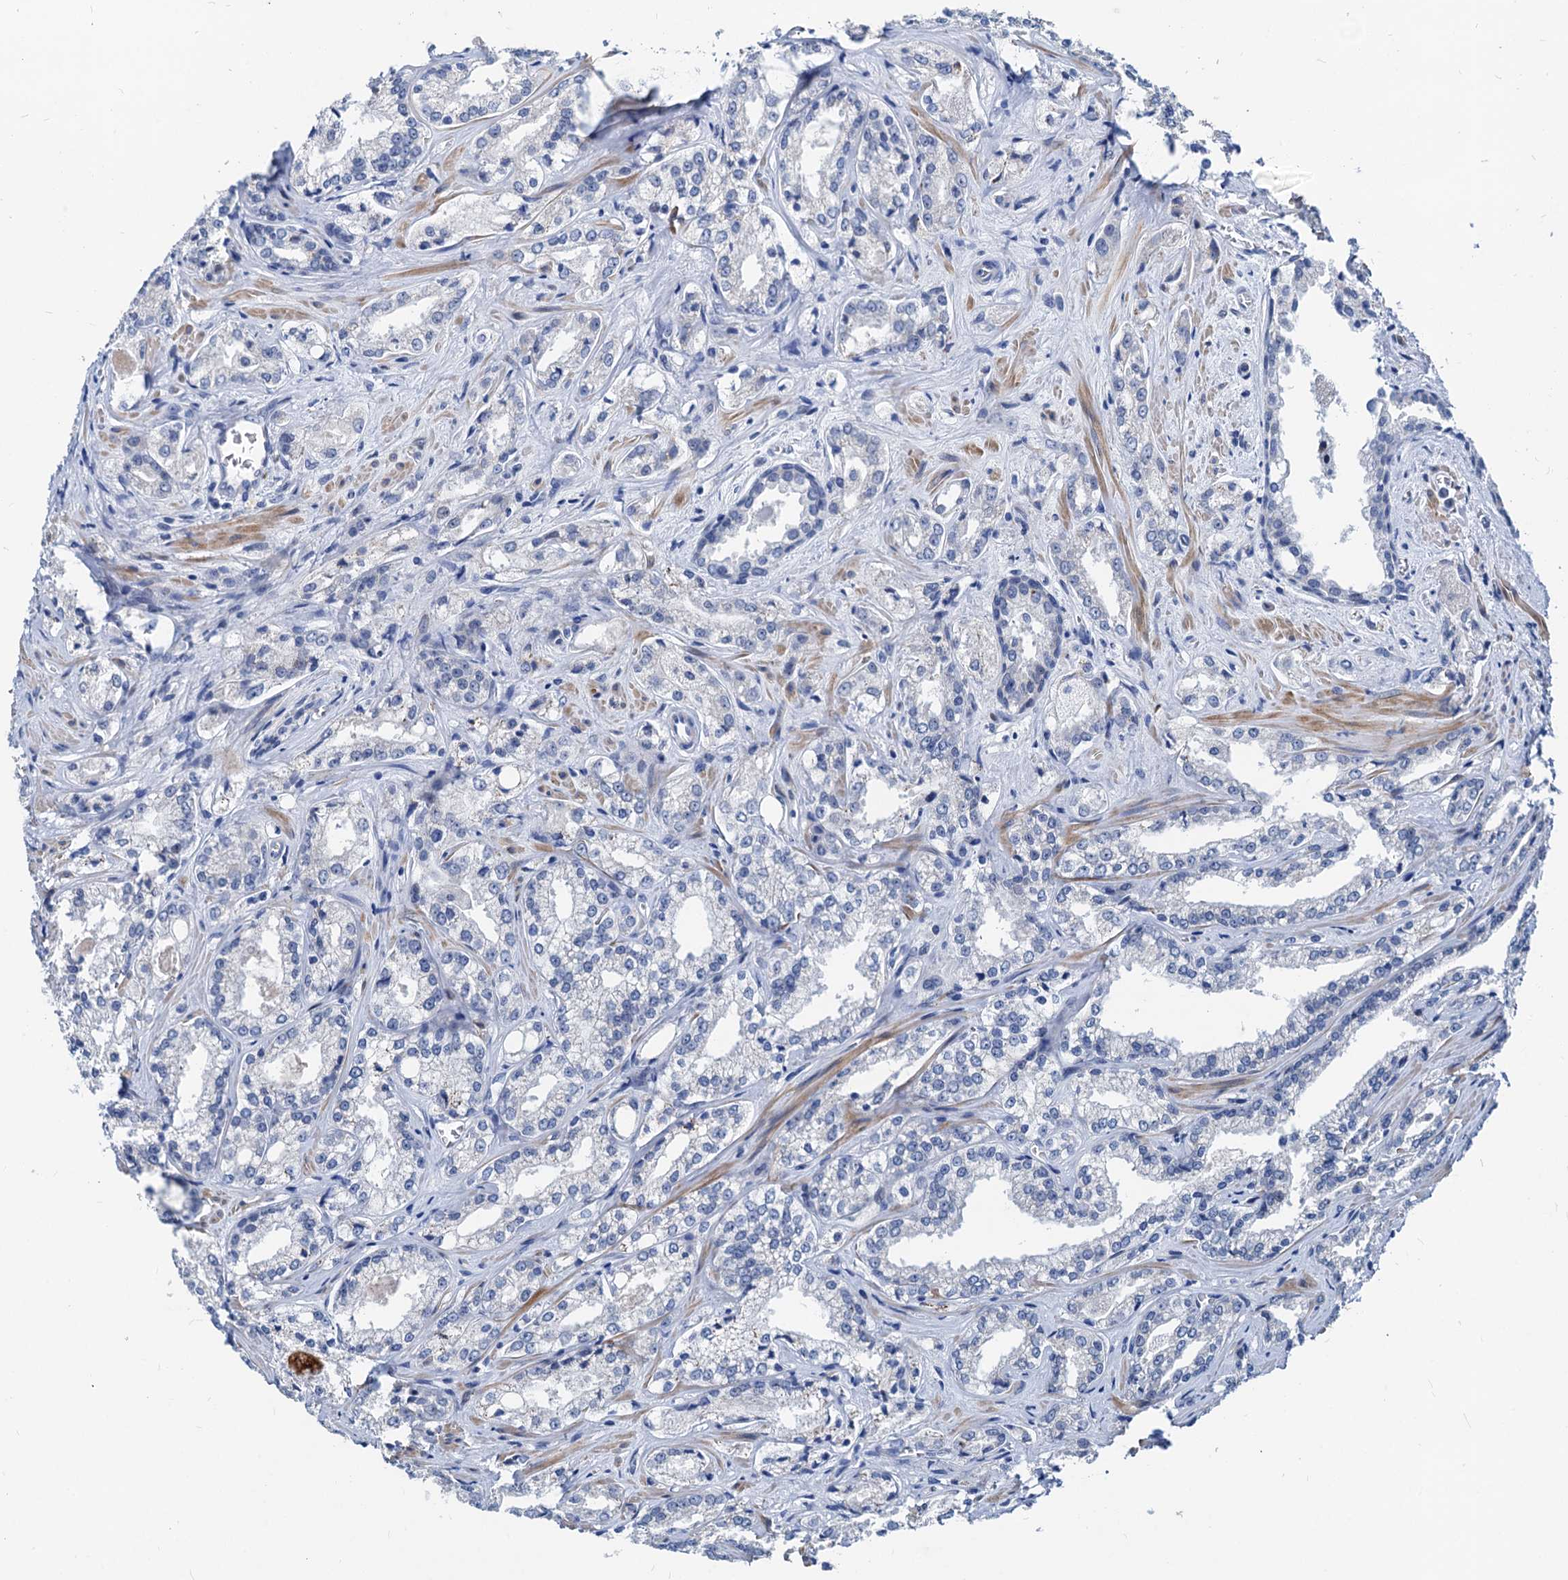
{"staining": {"intensity": "negative", "quantity": "none", "location": "none"}, "tissue": "prostate cancer", "cell_type": "Tumor cells", "image_type": "cancer", "snomed": [{"axis": "morphology", "description": "Adenocarcinoma, Low grade"}, {"axis": "topography", "description": "Prostate"}], "caption": "Micrograph shows no protein staining in tumor cells of prostate cancer tissue. The staining is performed using DAB brown chromogen with nuclei counter-stained in using hematoxylin.", "gene": "HSF2", "patient": {"sex": "male", "age": 47}}